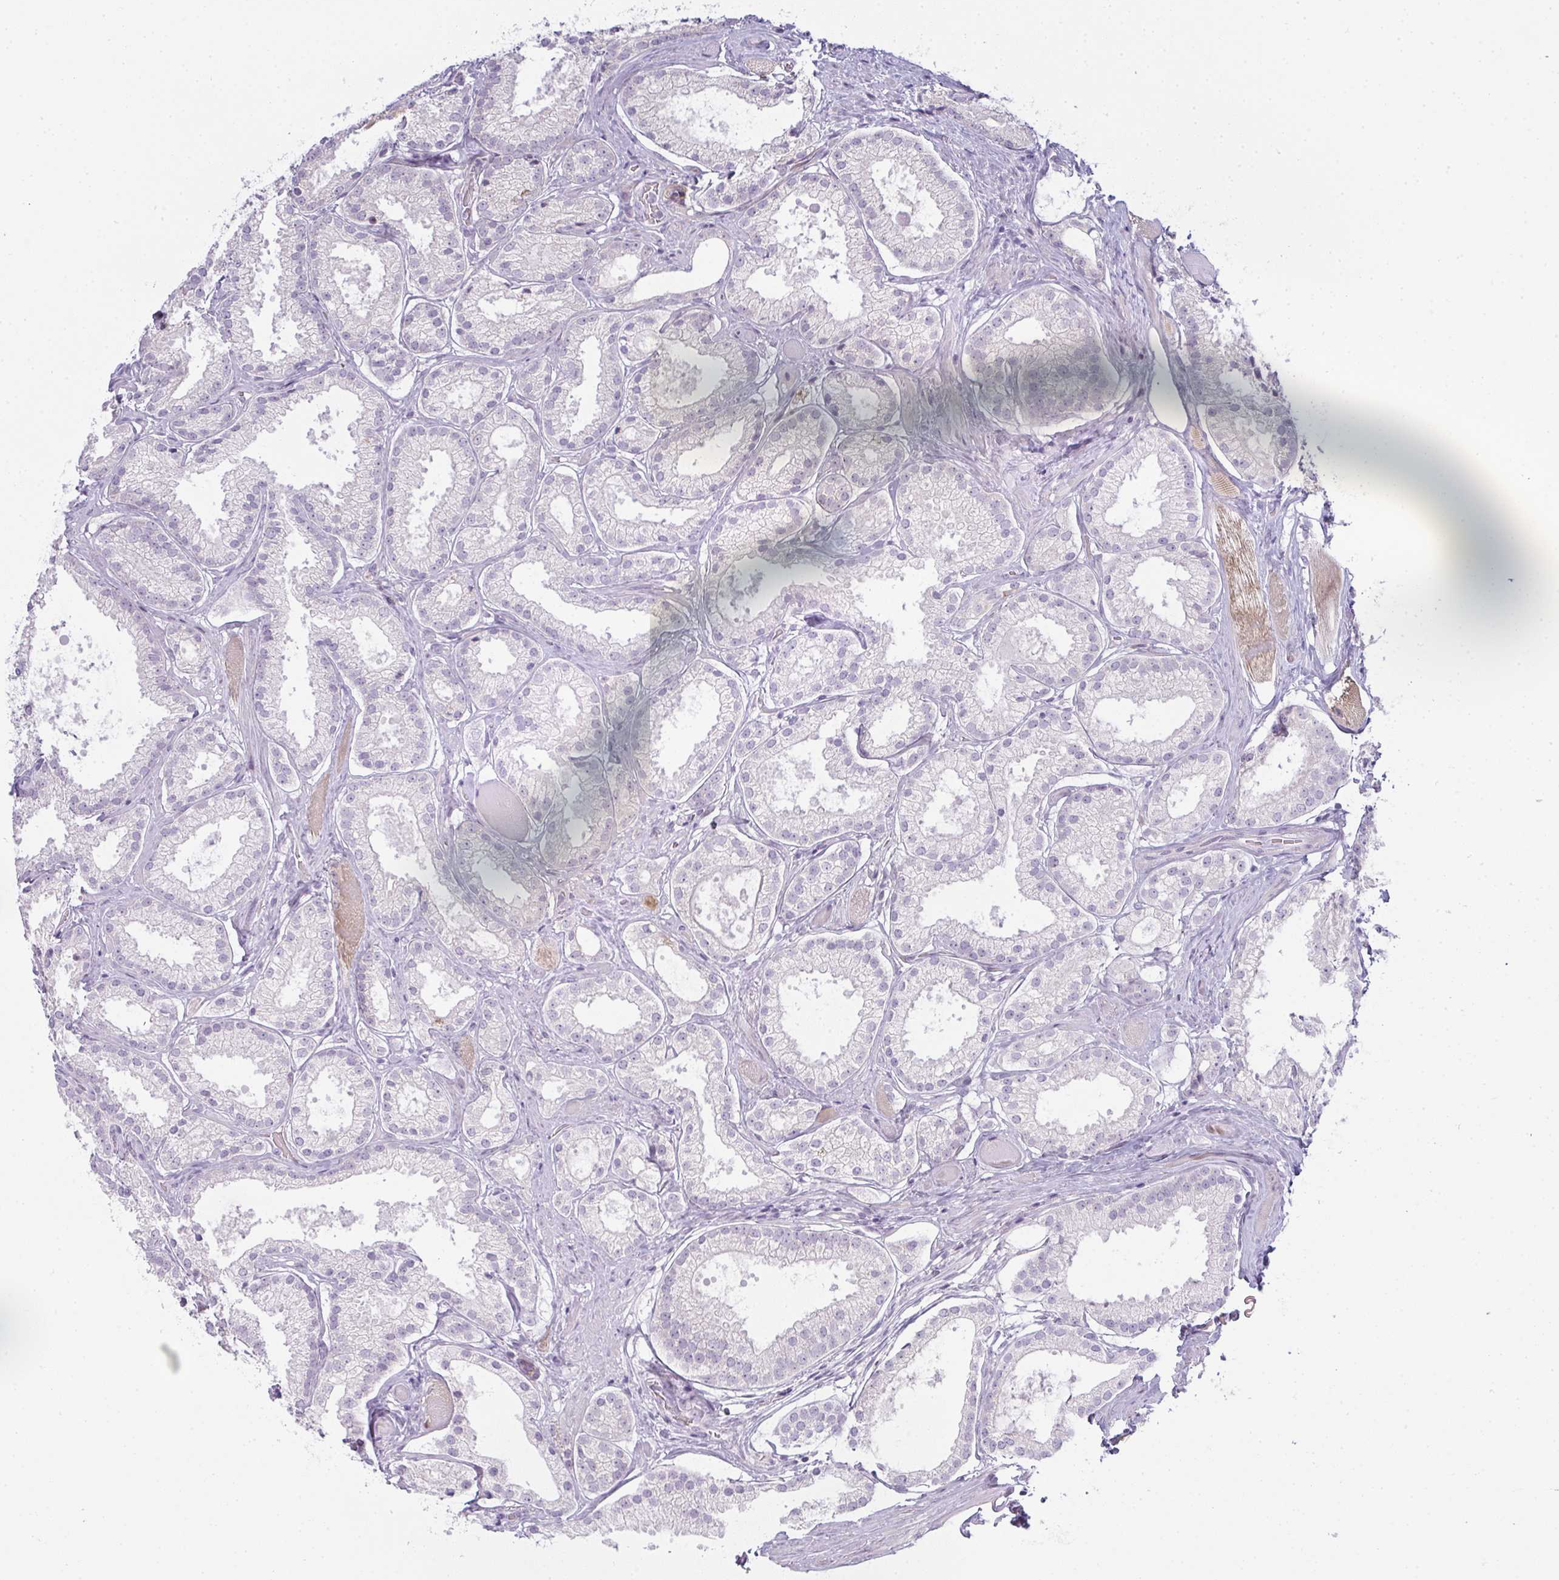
{"staining": {"intensity": "negative", "quantity": "none", "location": "none"}, "tissue": "prostate cancer", "cell_type": "Tumor cells", "image_type": "cancer", "snomed": [{"axis": "morphology", "description": "Adenocarcinoma, High grade"}, {"axis": "topography", "description": "Prostate"}], "caption": "Immunohistochemical staining of prostate cancer displays no significant expression in tumor cells. (DAB (3,3'-diaminobenzidine) immunohistochemistry (IHC) visualized using brightfield microscopy, high magnification).", "gene": "SIRPB2", "patient": {"sex": "male", "age": 68}}